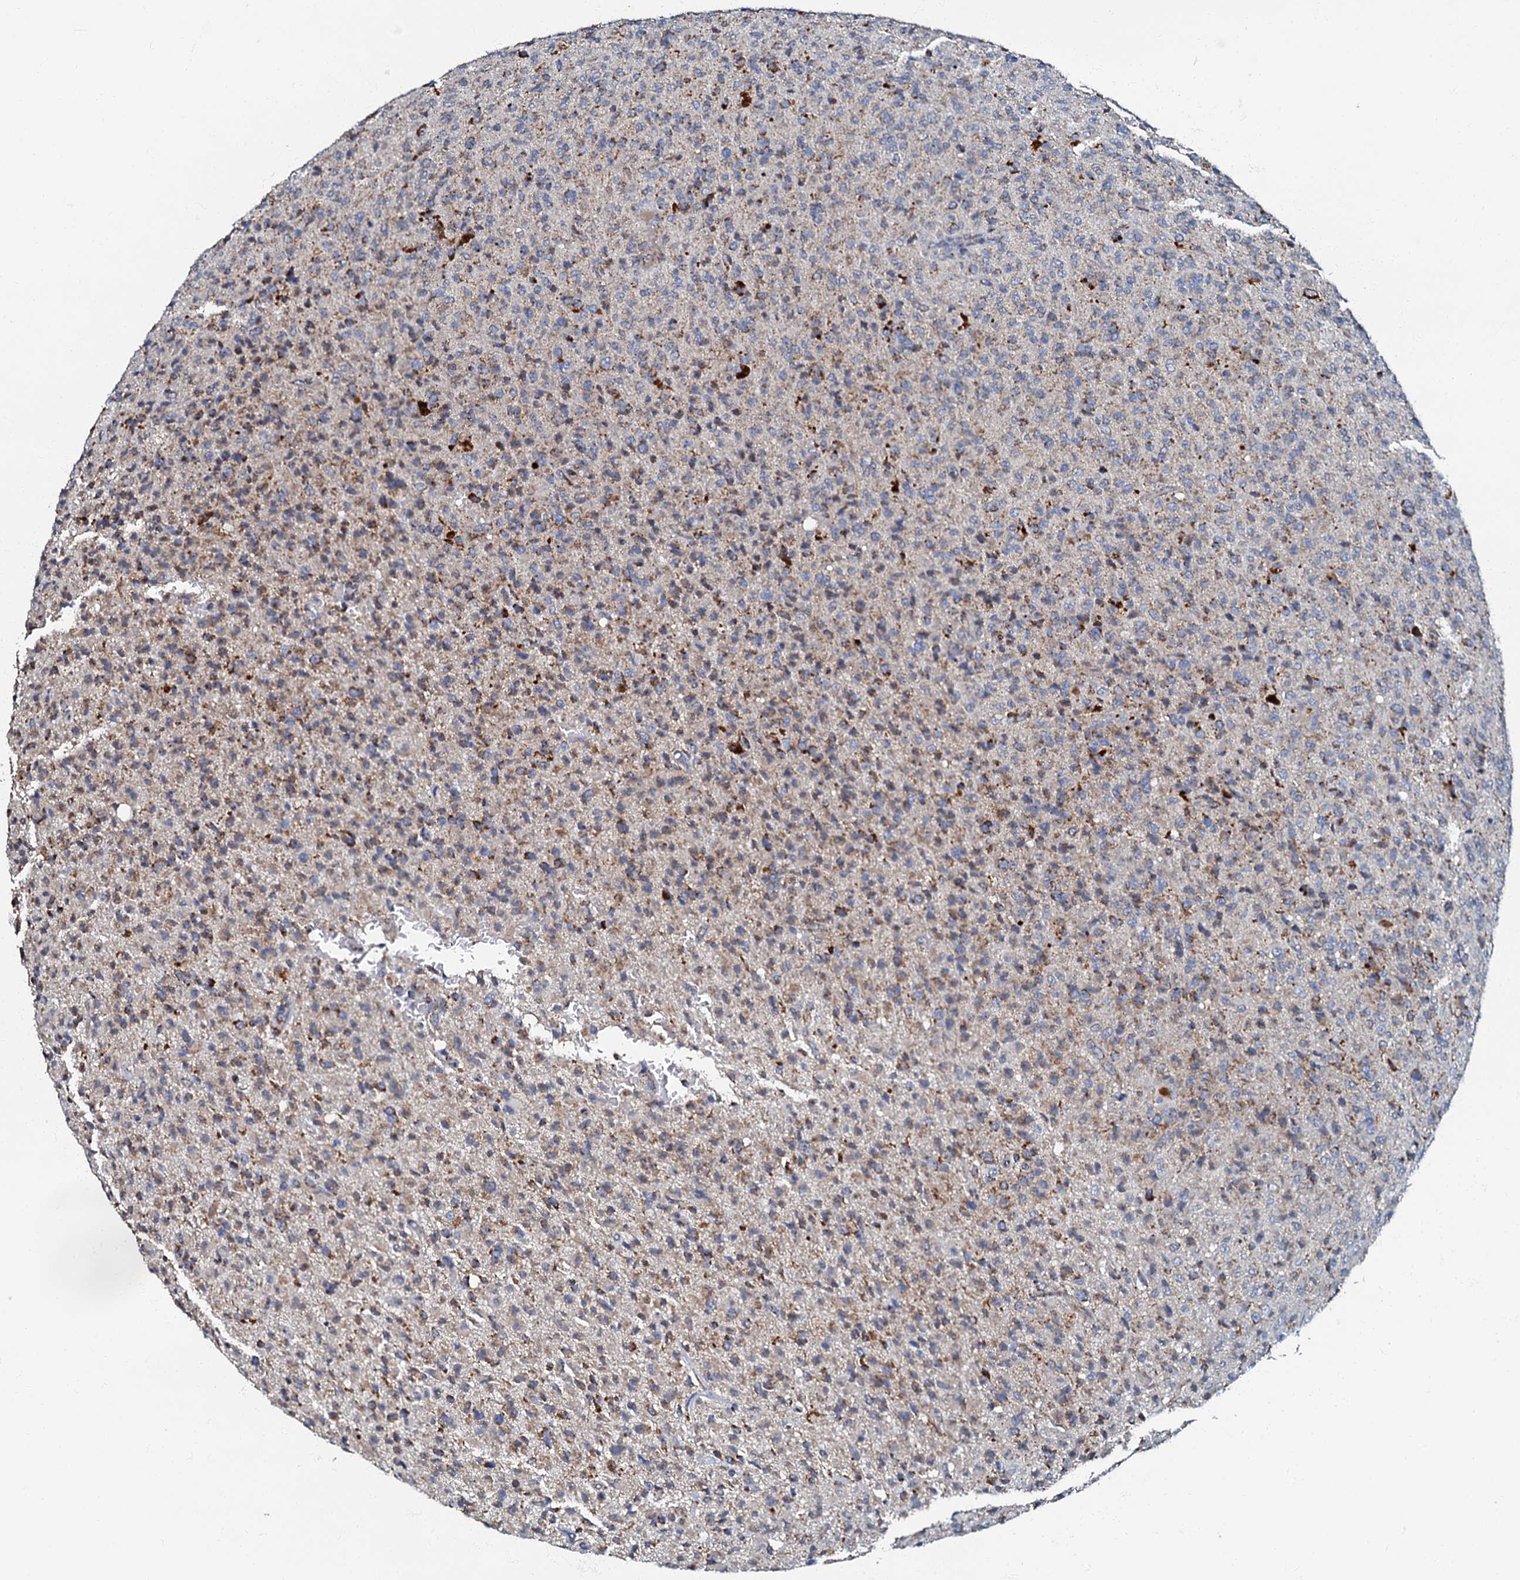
{"staining": {"intensity": "moderate", "quantity": "<25%", "location": "cytoplasmic/membranous"}, "tissue": "glioma", "cell_type": "Tumor cells", "image_type": "cancer", "snomed": [{"axis": "morphology", "description": "Glioma, malignant, High grade"}, {"axis": "topography", "description": "Brain"}], "caption": "A micrograph showing moderate cytoplasmic/membranous expression in about <25% of tumor cells in glioma, as visualized by brown immunohistochemical staining.", "gene": "NDUFA12", "patient": {"sex": "female", "age": 57}}